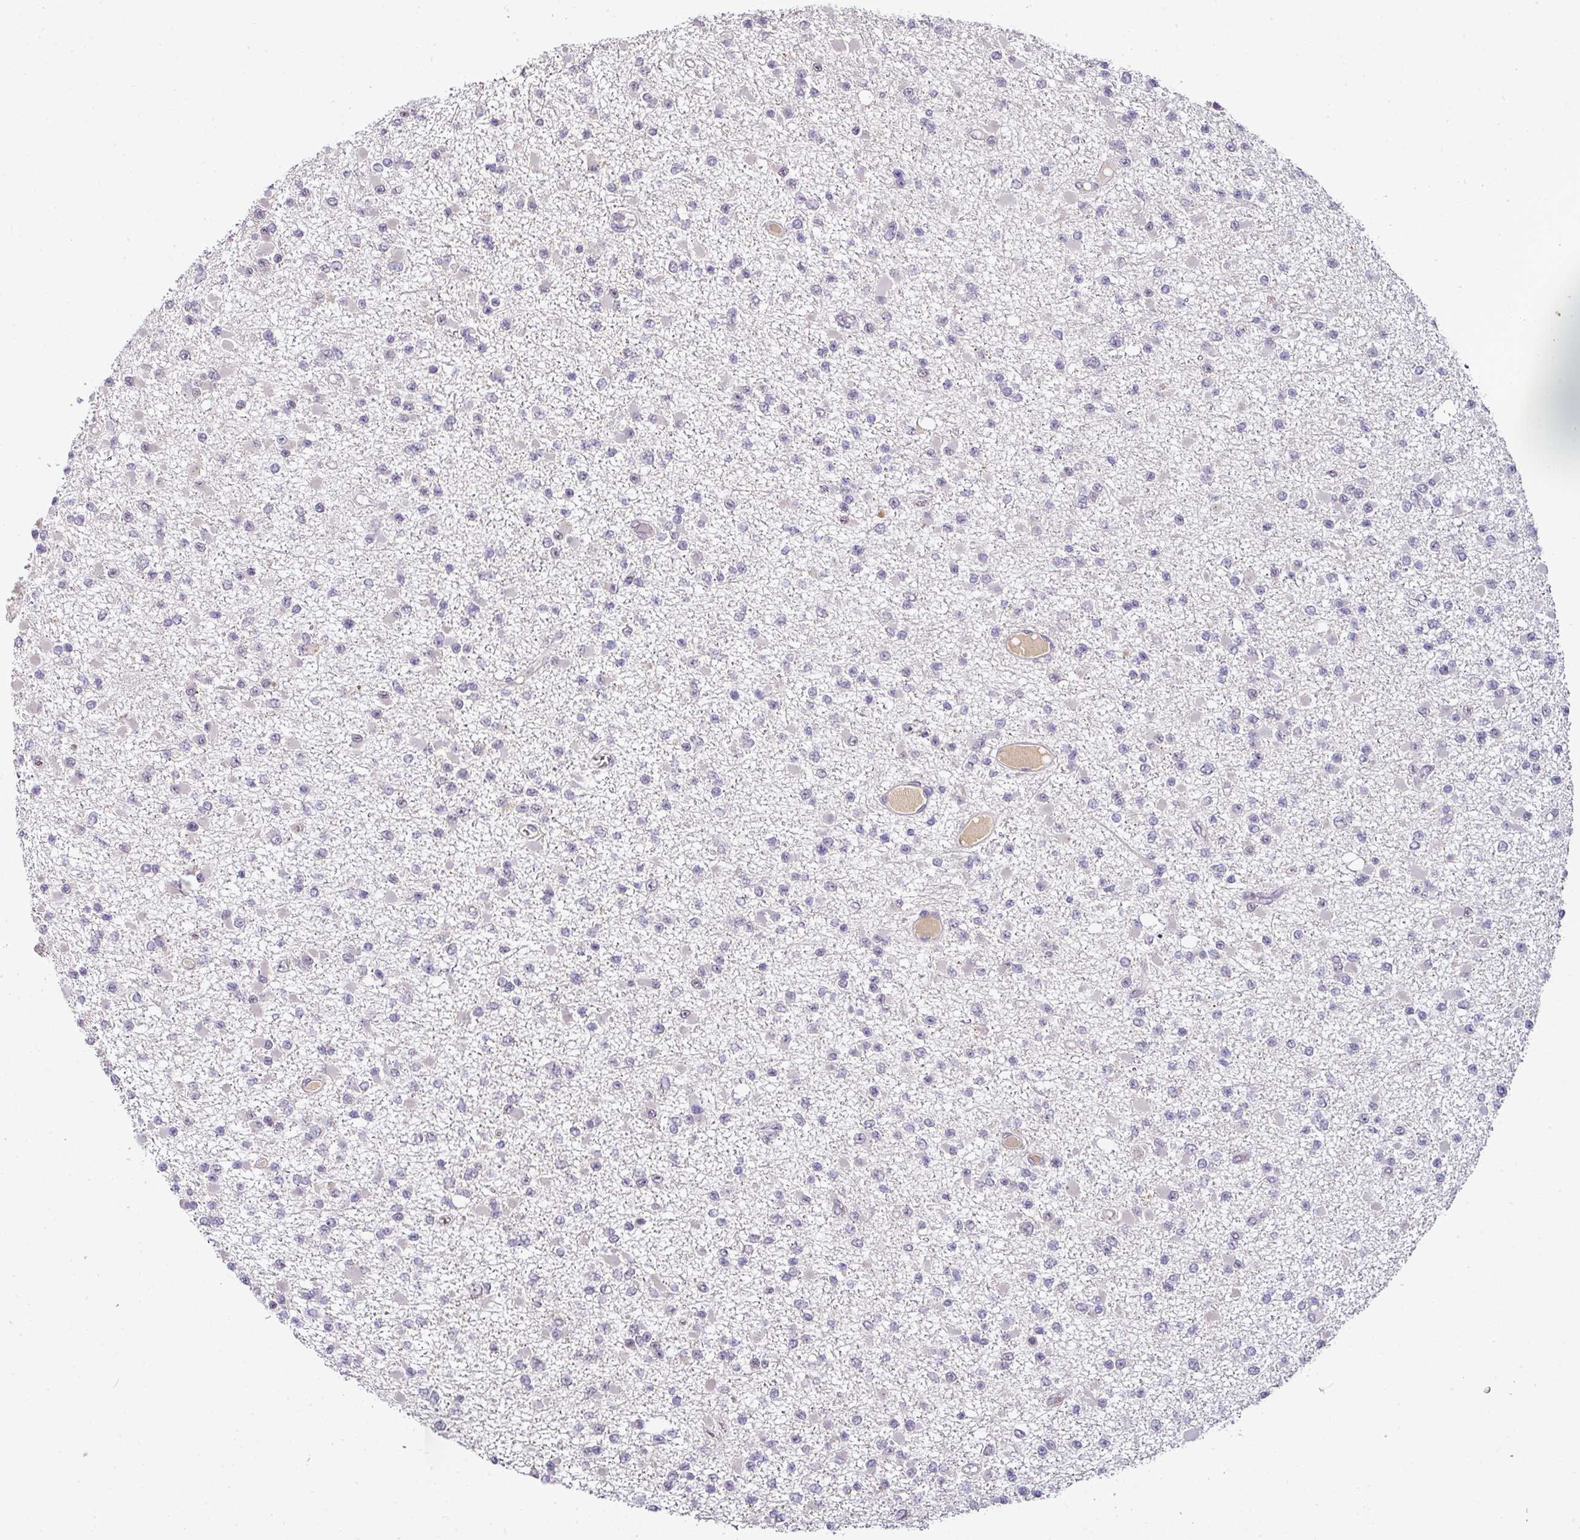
{"staining": {"intensity": "negative", "quantity": "none", "location": "none"}, "tissue": "glioma", "cell_type": "Tumor cells", "image_type": "cancer", "snomed": [{"axis": "morphology", "description": "Glioma, malignant, Low grade"}, {"axis": "topography", "description": "Brain"}], "caption": "This is a micrograph of IHC staining of malignant glioma (low-grade), which shows no expression in tumor cells. Brightfield microscopy of immunohistochemistry stained with DAB (3,3'-diaminobenzidine) (brown) and hematoxylin (blue), captured at high magnification.", "gene": "NAPSA", "patient": {"sex": "female", "age": 22}}